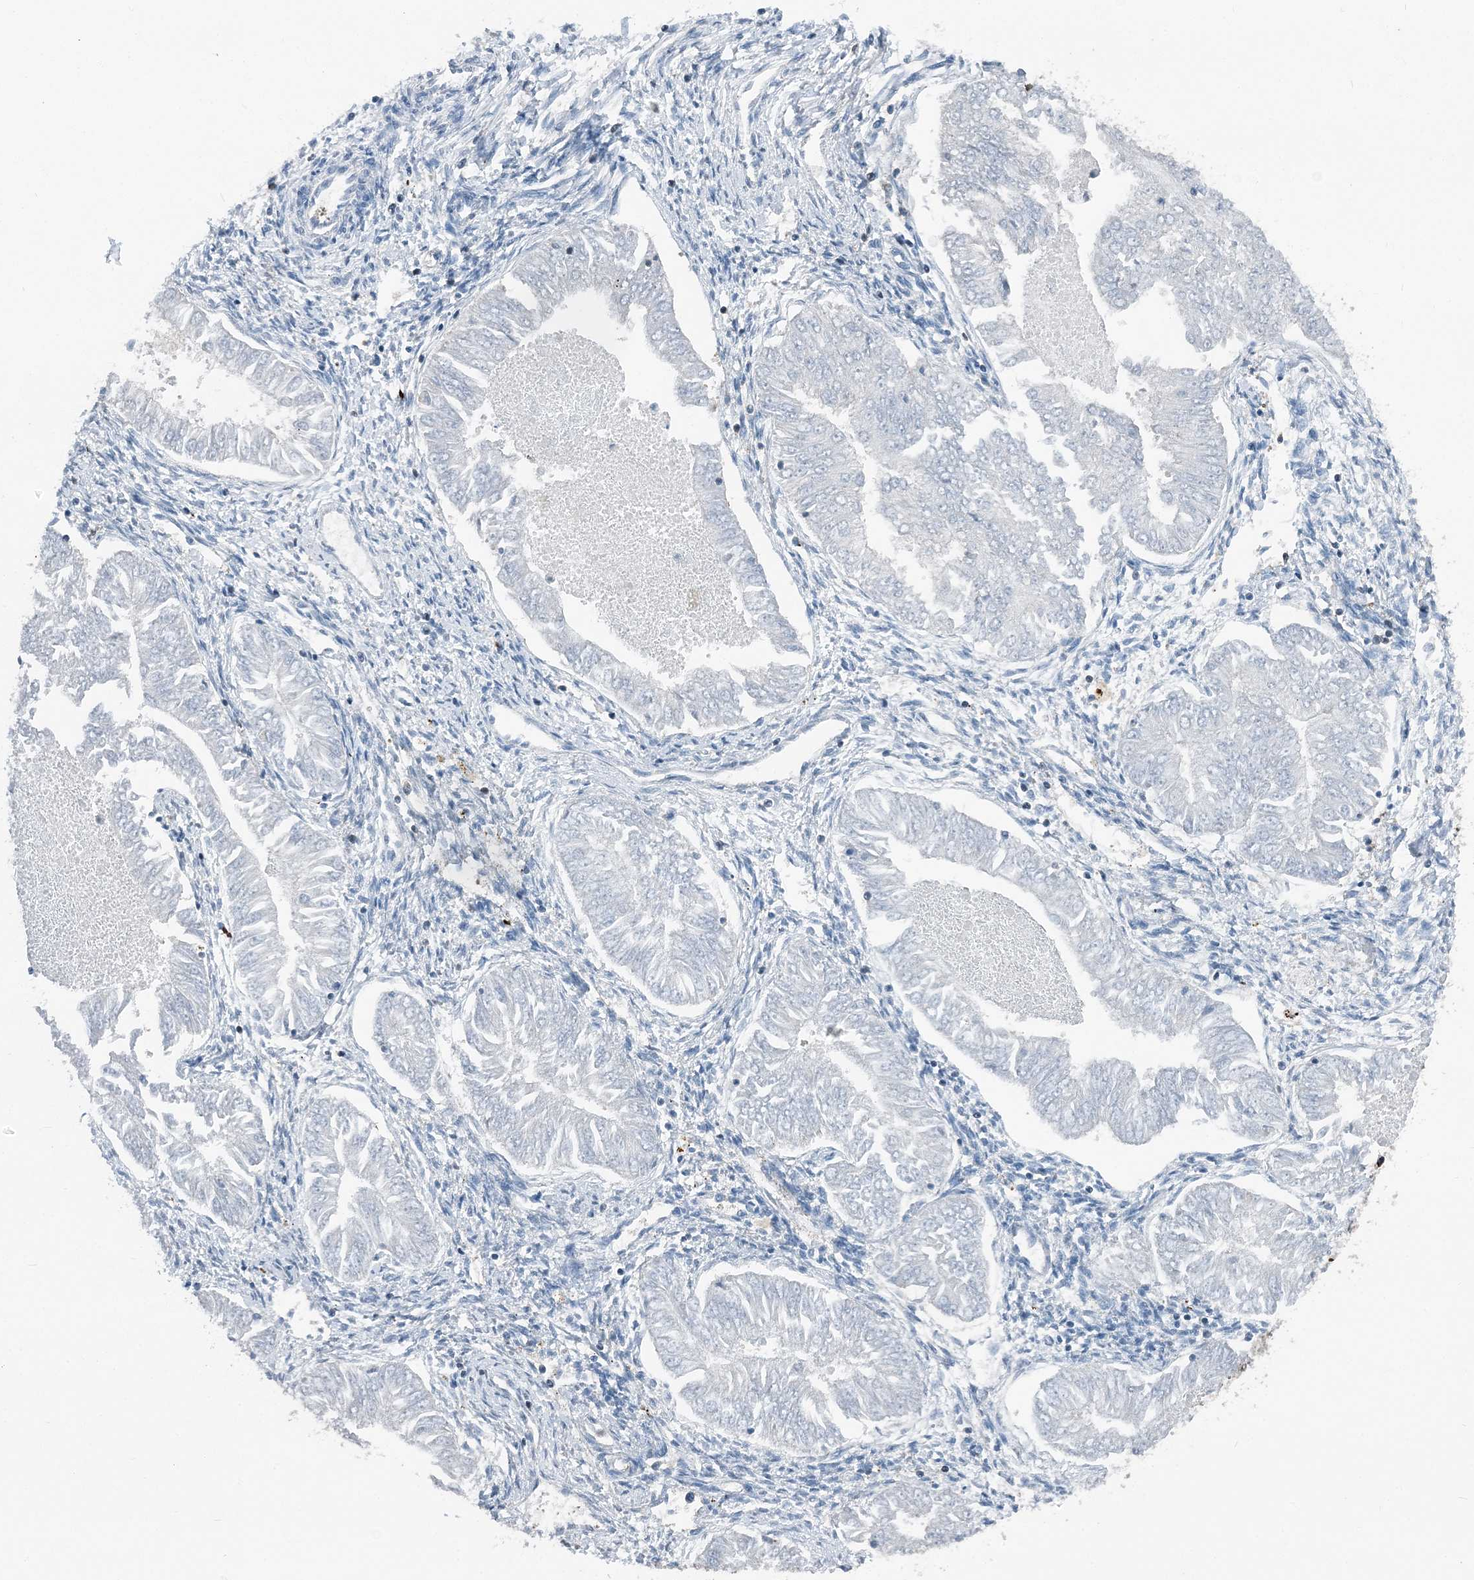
{"staining": {"intensity": "negative", "quantity": "none", "location": "none"}, "tissue": "endometrial cancer", "cell_type": "Tumor cells", "image_type": "cancer", "snomed": [{"axis": "morphology", "description": "Adenocarcinoma, NOS"}, {"axis": "topography", "description": "Endometrium"}], "caption": "This image is of endometrial cancer (adenocarcinoma) stained with immunohistochemistry (IHC) to label a protein in brown with the nuclei are counter-stained blue. There is no staining in tumor cells.", "gene": "CFL1", "patient": {"sex": "female", "age": 53}}